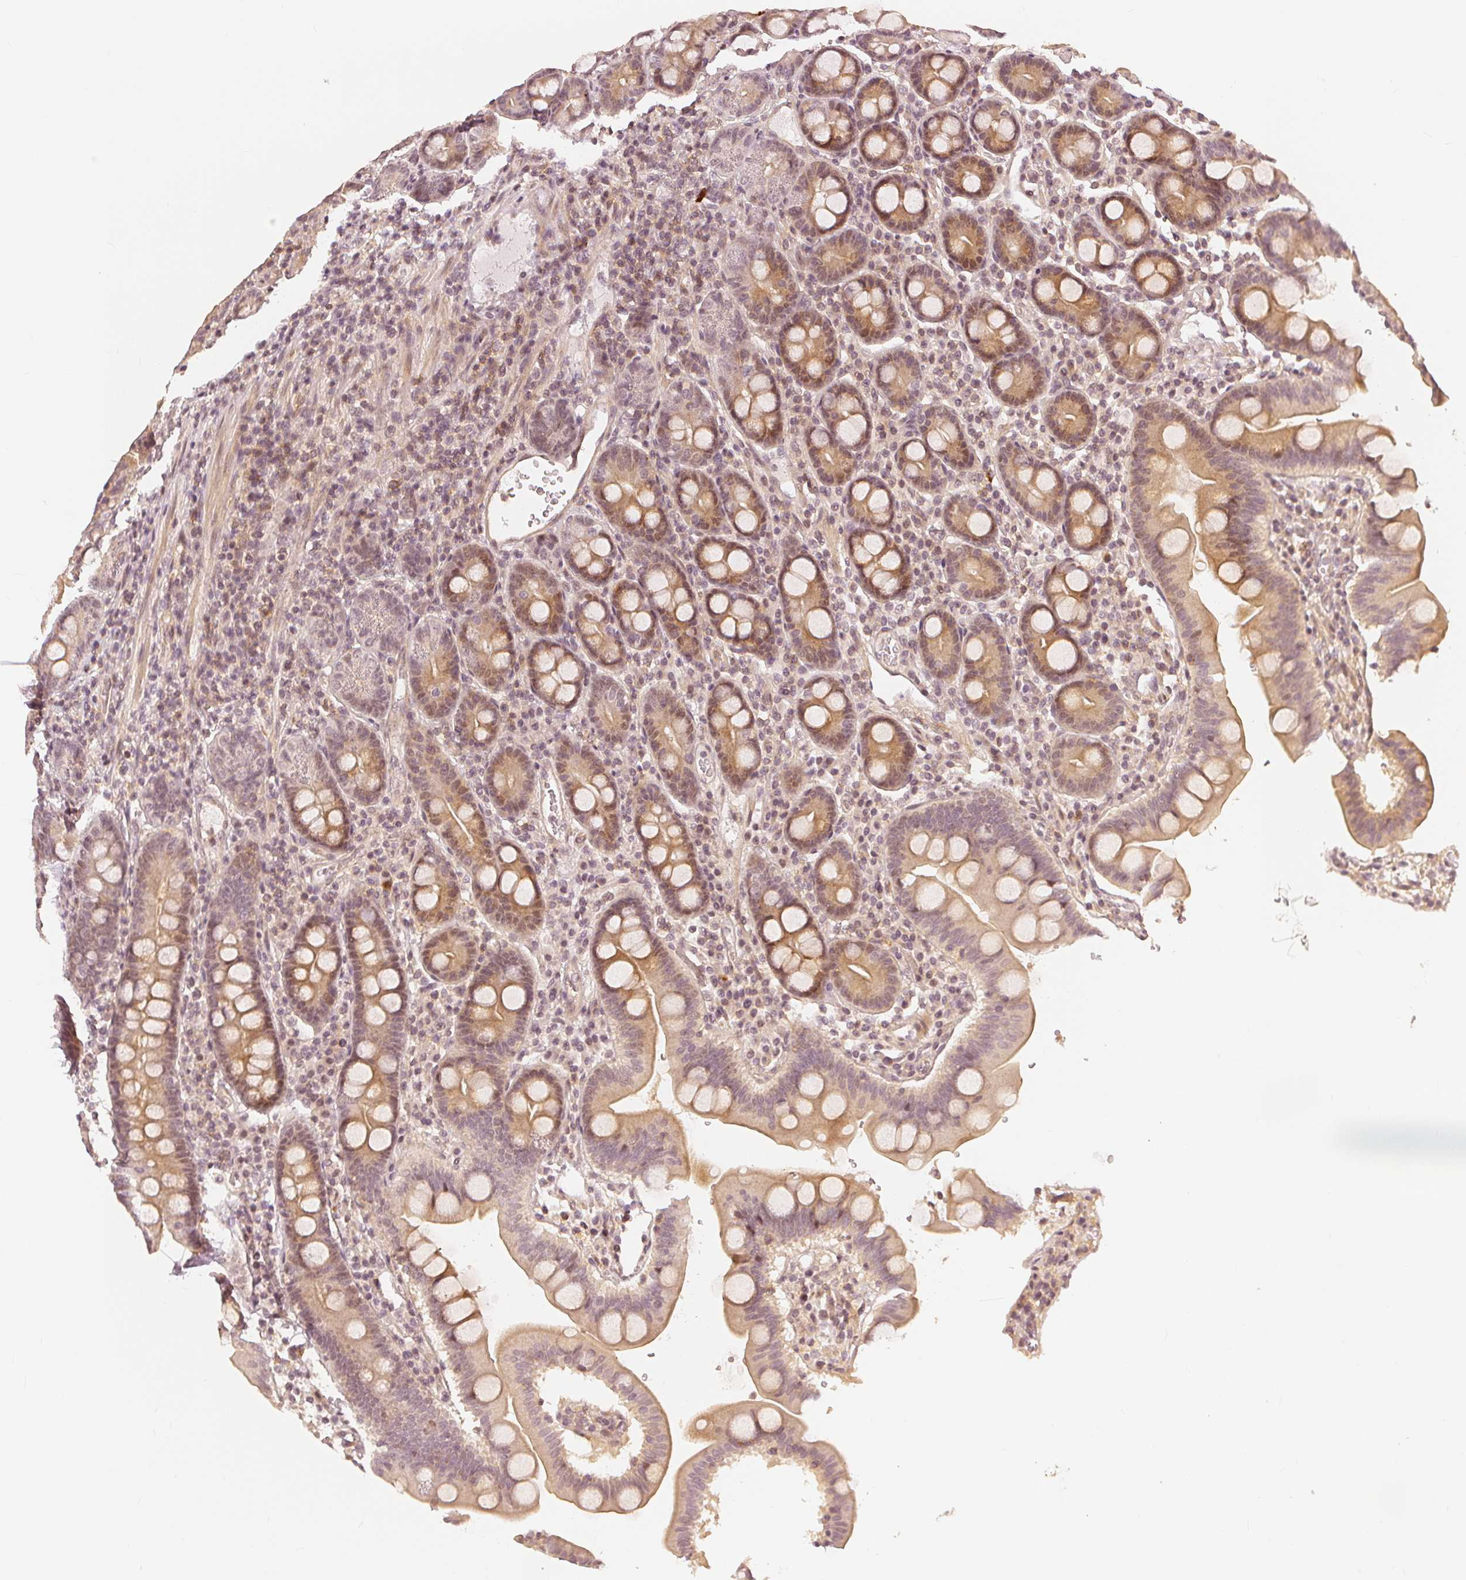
{"staining": {"intensity": "weak", "quantity": "25%-75%", "location": "cytoplasmic/membranous,nuclear"}, "tissue": "duodenum", "cell_type": "Glandular cells", "image_type": "normal", "snomed": [{"axis": "morphology", "description": "Normal tissue, NOS"}, {"axis": "topography", "description": "Pancreas"}, {"axis": "topography", "description": "Duodenum"}], "caption": "Immunohistochemical staining of unremarkable duodenum shows weak cytoplasmic/membranous,nuclear protein staining in approximately 25%-75% of glandular cells. (DAB IHC with brightfield microscopy, high magnification).", "gene": "SLC34A1", "patient": {"sex": "male", "age": 59}}